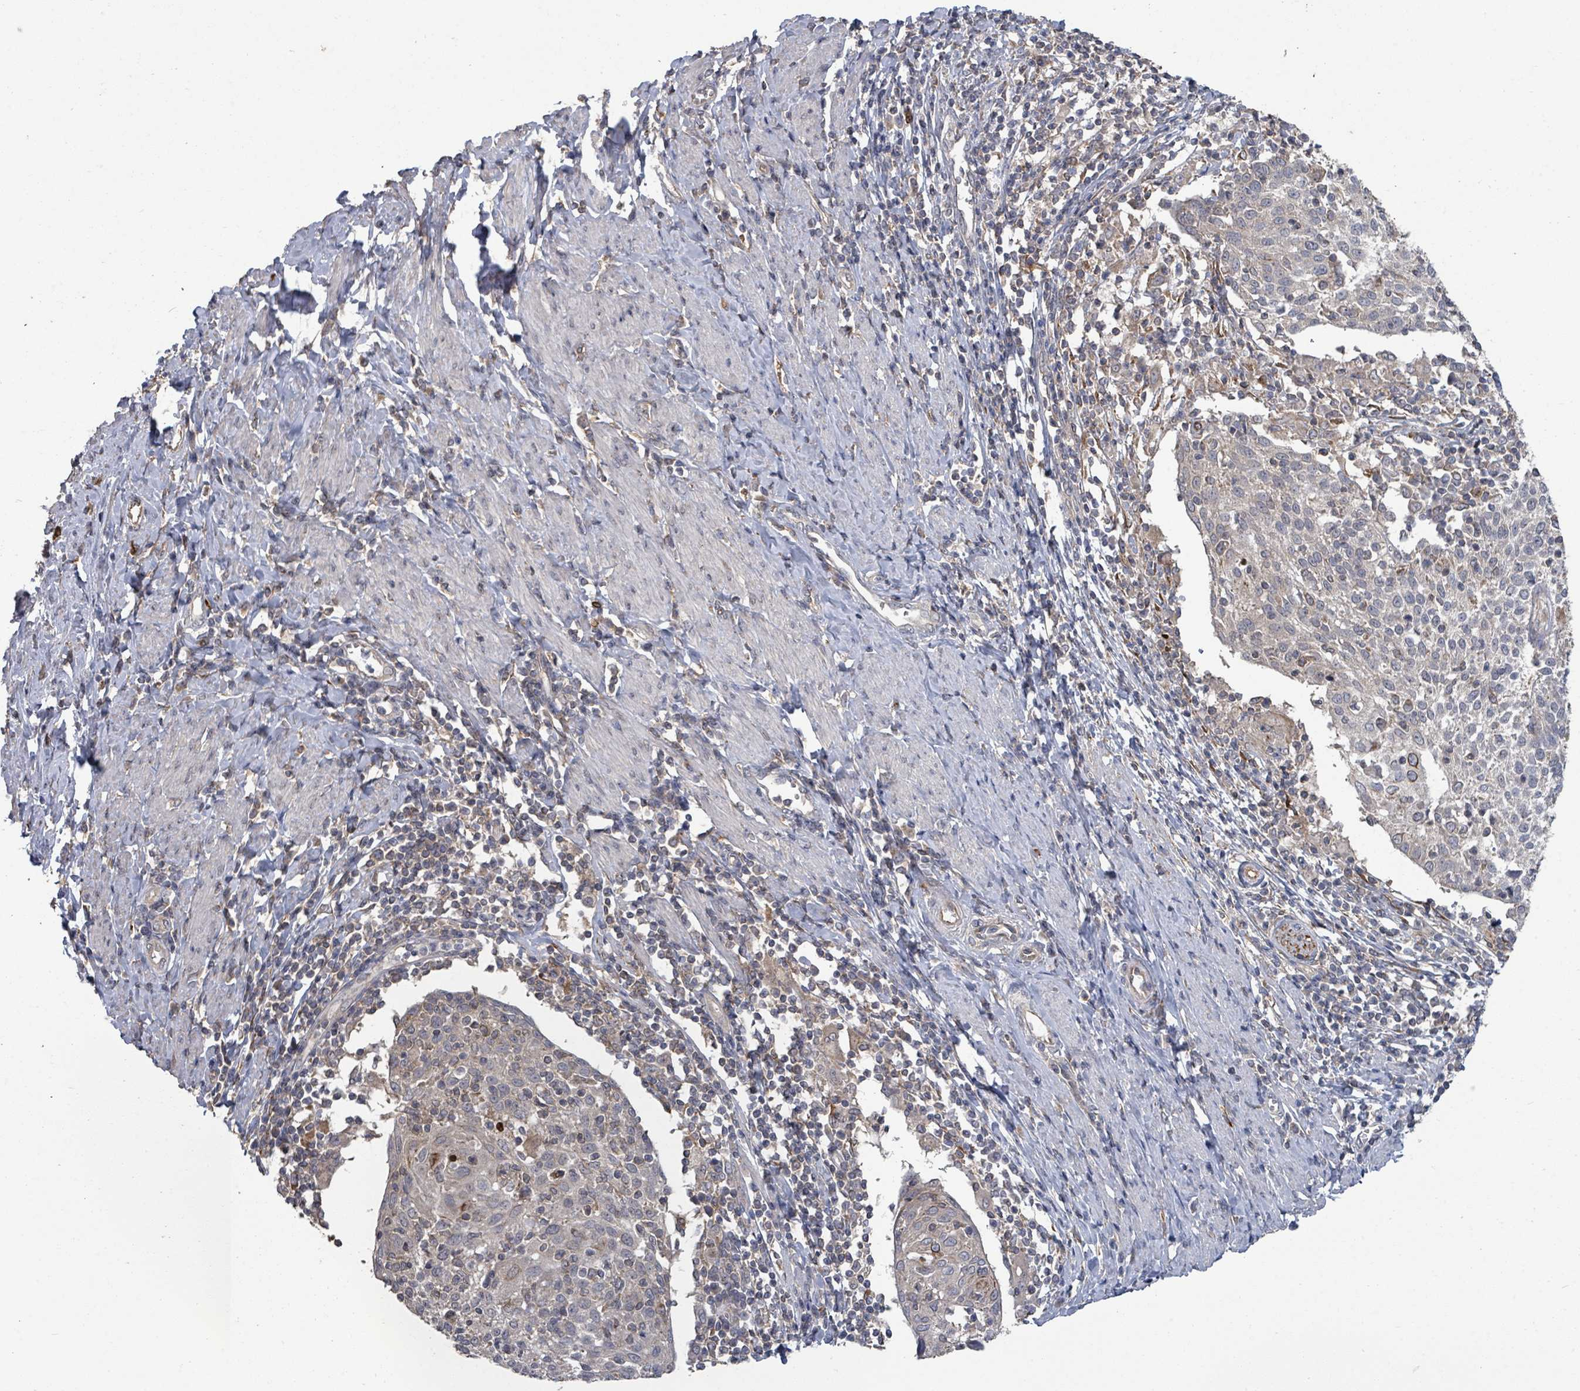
{"staining": {"intensity": "negative", "quantity": "none", "location": "none"}, "tissue": "cervical cancer", "cell_type": "Tumor cells", "image_type": "cancer", "snomed": [{"axis": "morphology", "description": "Squamous cell carcinoma, NOS"}, {"axis": "topography", "description": "Cervix"}], "caption": "Squamous cell carcinoma (cervical) was stained to show a protein in brown. There is no significant expression in tumor cells.", "gene": "SLC9A7", "patient": {"sex": "female", "age": 52}}